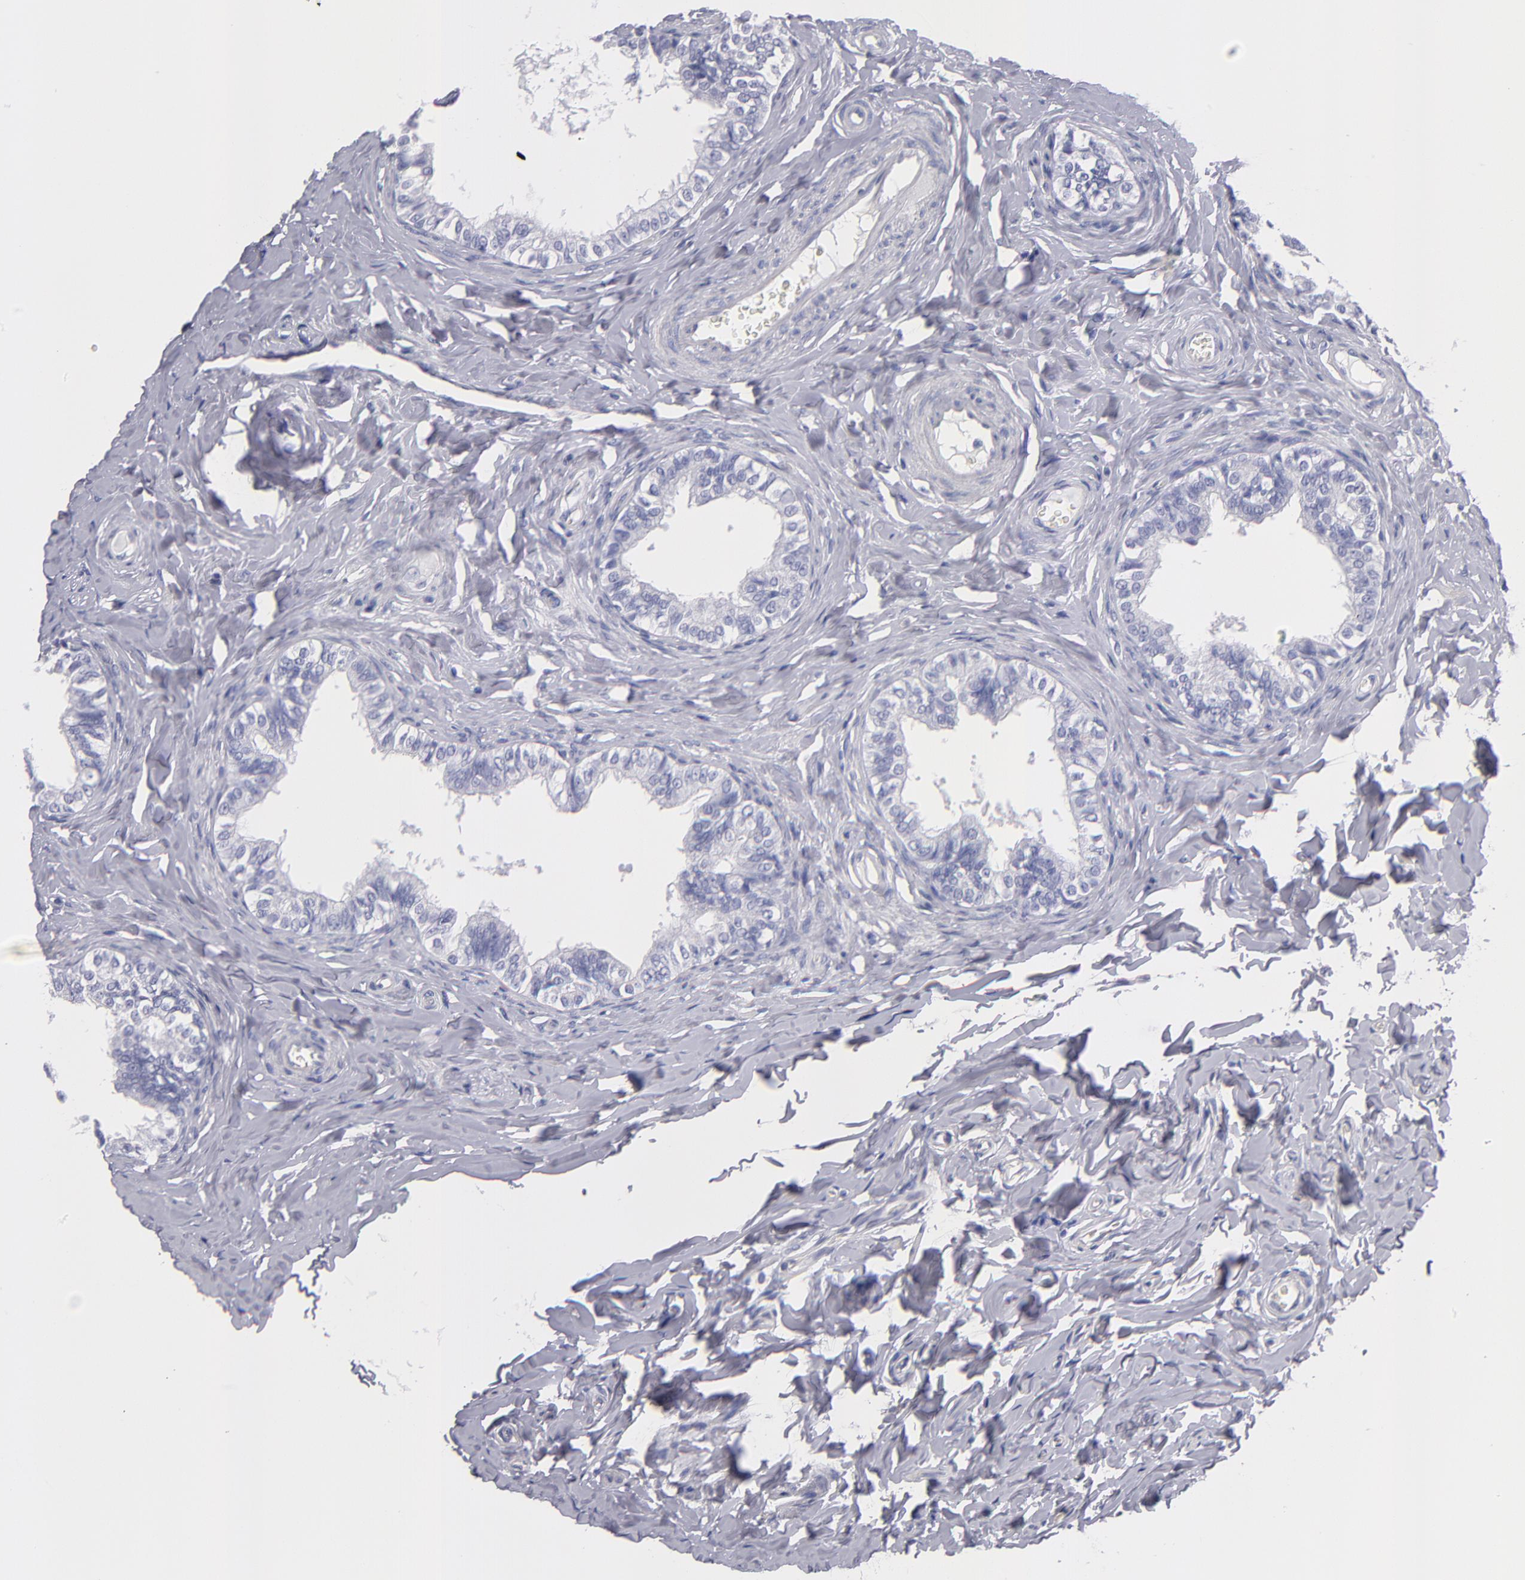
{"staining": {"intensity": "negative", "quantity": "none", "location": "none"}, "tissue": "epididymis", "cell_type": "Glandular cells", "image_type": "normal", "snomed": [{"axis": "morphology", "description": "Normal tissue, NOS"}, {"axis": "topography", "description": "Soft tissue"}, {"axis": "topography", "description": "Epididymis"}], "caption": "Immunohistochemistry of benign epididymis exhibits no expression in glandular cells. The staining is performed using DAB brown chromogen with nuclei counter-stained in using hematoxylin.", "gene": "MB", "patient": {"sex": "male", "age": 26}}